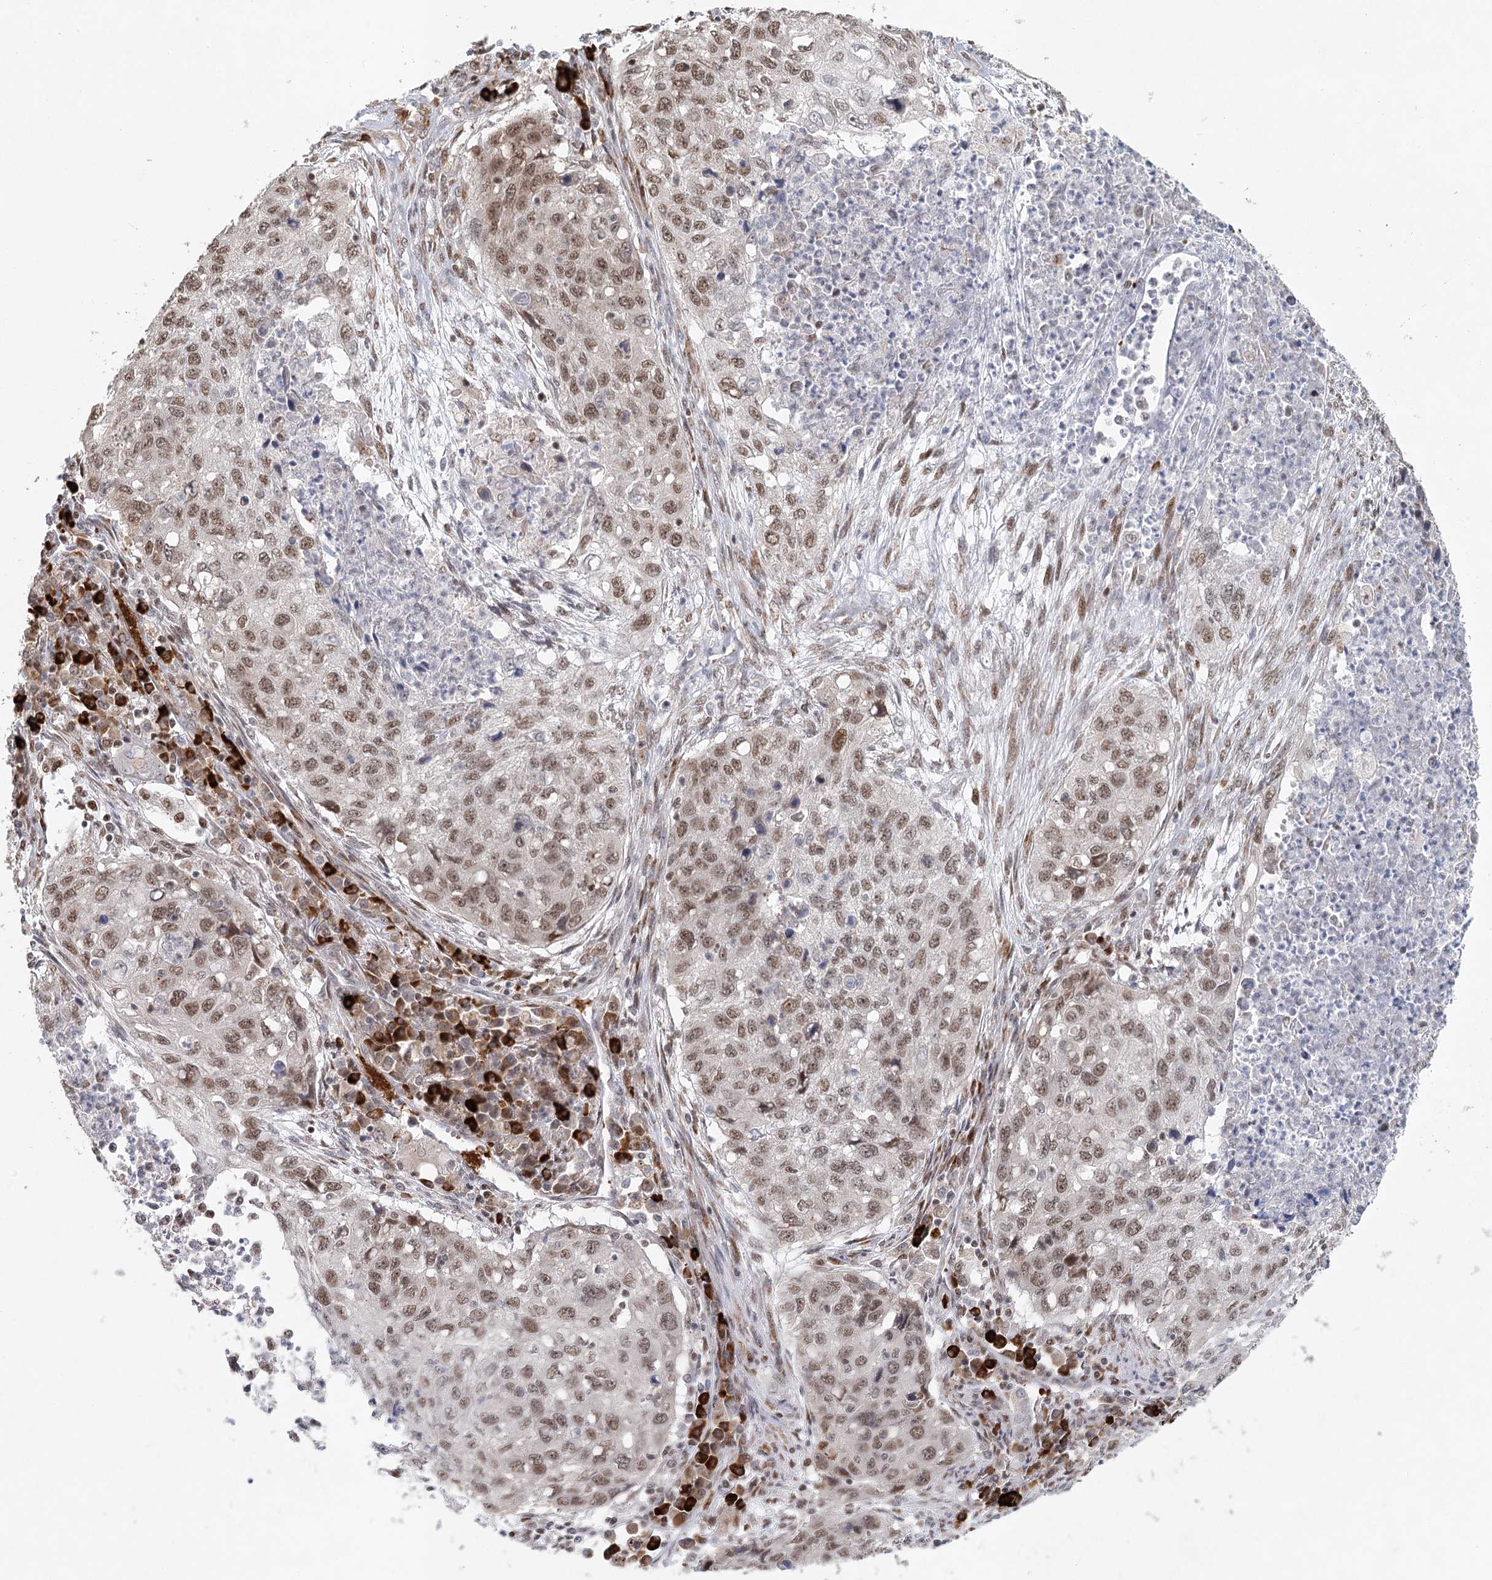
{"staining": {"intensity": "moderate", "quantity": ">75%", "location": "nuclear"}, "tissue": "lung cancer", "cell_type": "Tumor cells", "image_type": "cancer", "snomed": [{"axis": "morphology", "description": "Squamous cell carcinoma, NOS"}, {"axis": "topography", "description": "Lung"}], "caption": "Squamous cell carcinoma (lung) stained with DAB (3,3'-diaminobenzidine) immunohistochemistry exhibits medium levels of moderate nuclear expression in approximately >75% of tumor cells. (DAB IHC with brightfield microscopy, high magnification).", "gene": "BNIP5", "patient": {"sex": "female", "age": 63}}